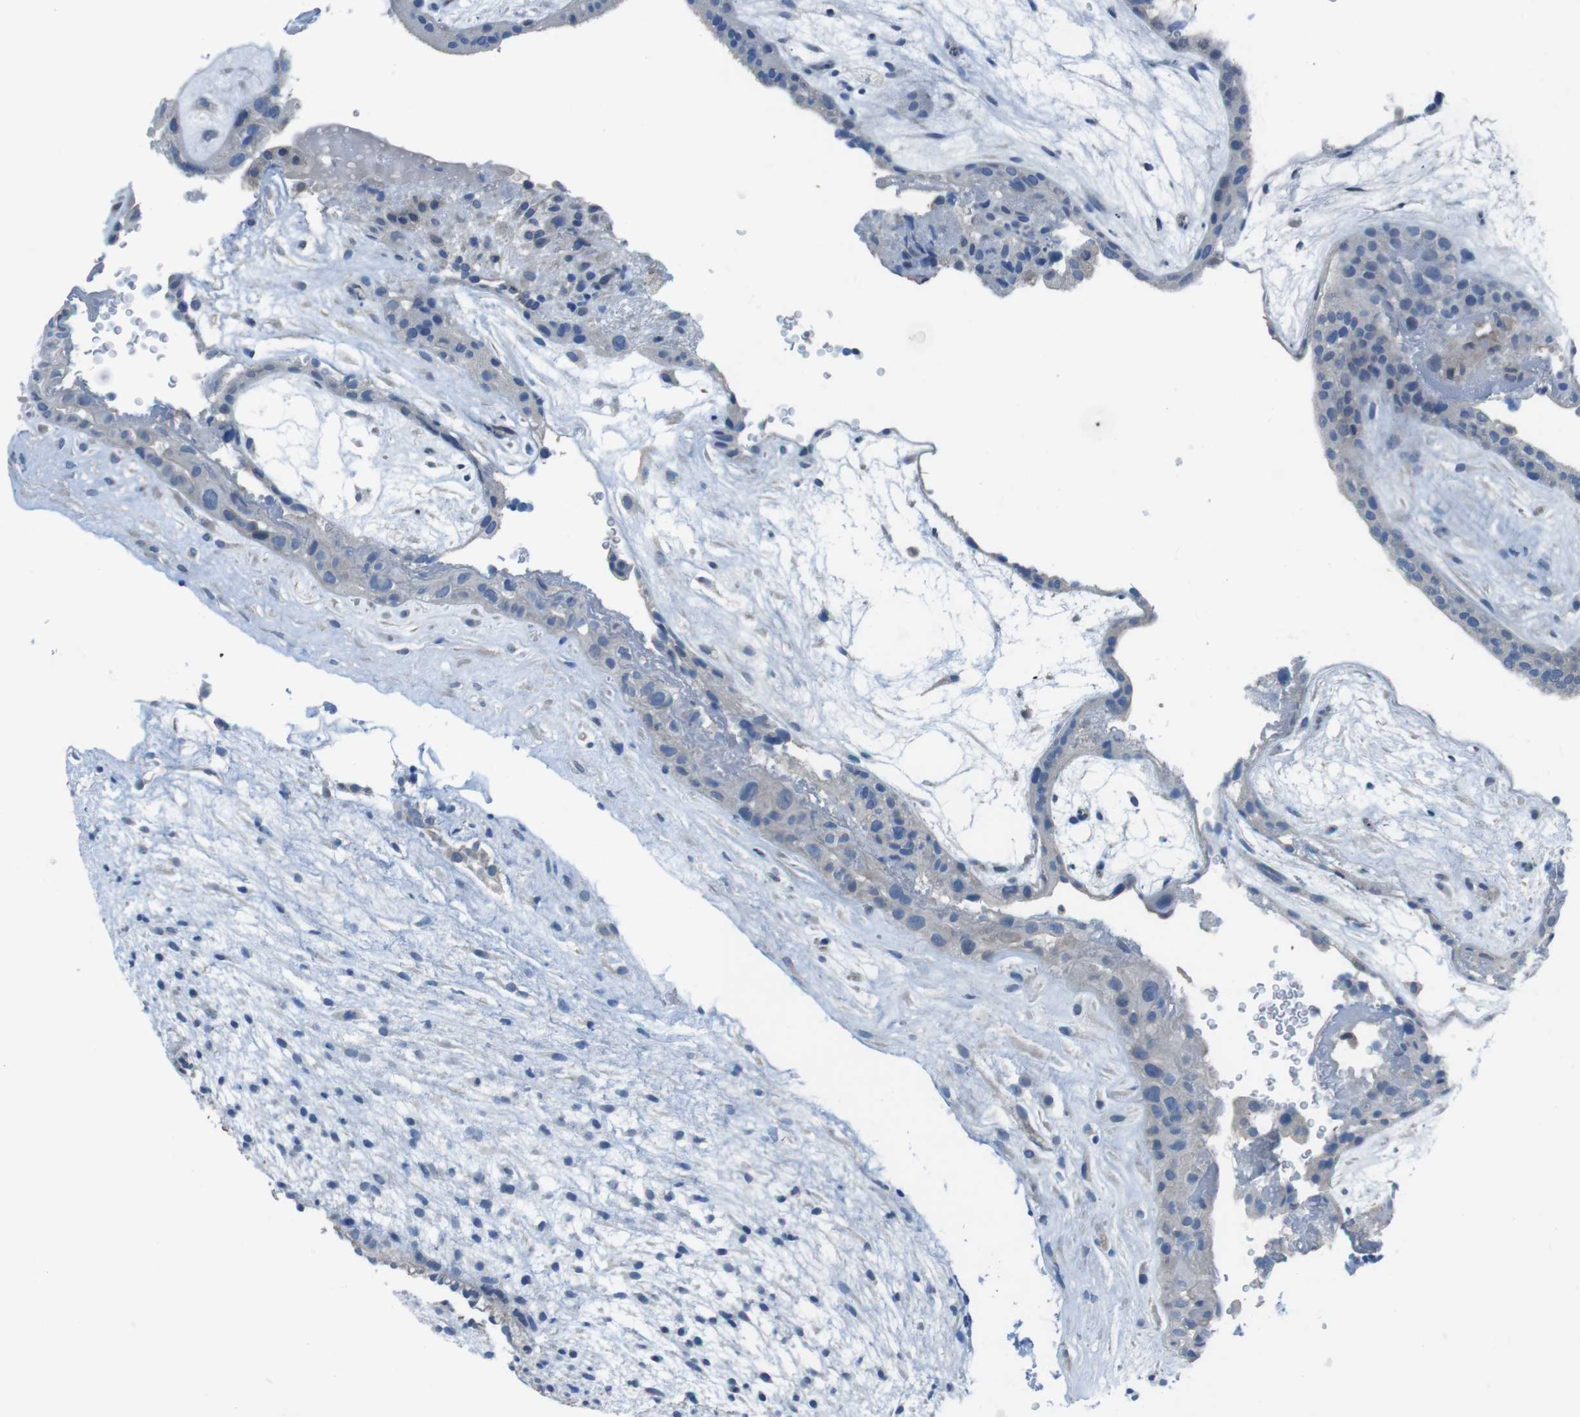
{"staining": {"intensity": "negative", "quantity": "none", "location": "none"}, "tissue": "placenta", "cell_type": "Decidual cells", "image_type": "normal", "snomed": [{"axis": "morphology", "description": "Normal tissue, NOS"}, {"axis": "topography", "description": "Placenta"}], "caption": "The IHC photomicrograph has no significant expression in decidual cells of placenta. The staining was performed using DAB (3,3'-diaminobenzidine) to visualize the protein expression in brown, while the nuclei were stained in blue with hematoxylin (Magnification: 20x).", "gene": "CYP2C19", "patient": {"sex": "female", "age": 19}}